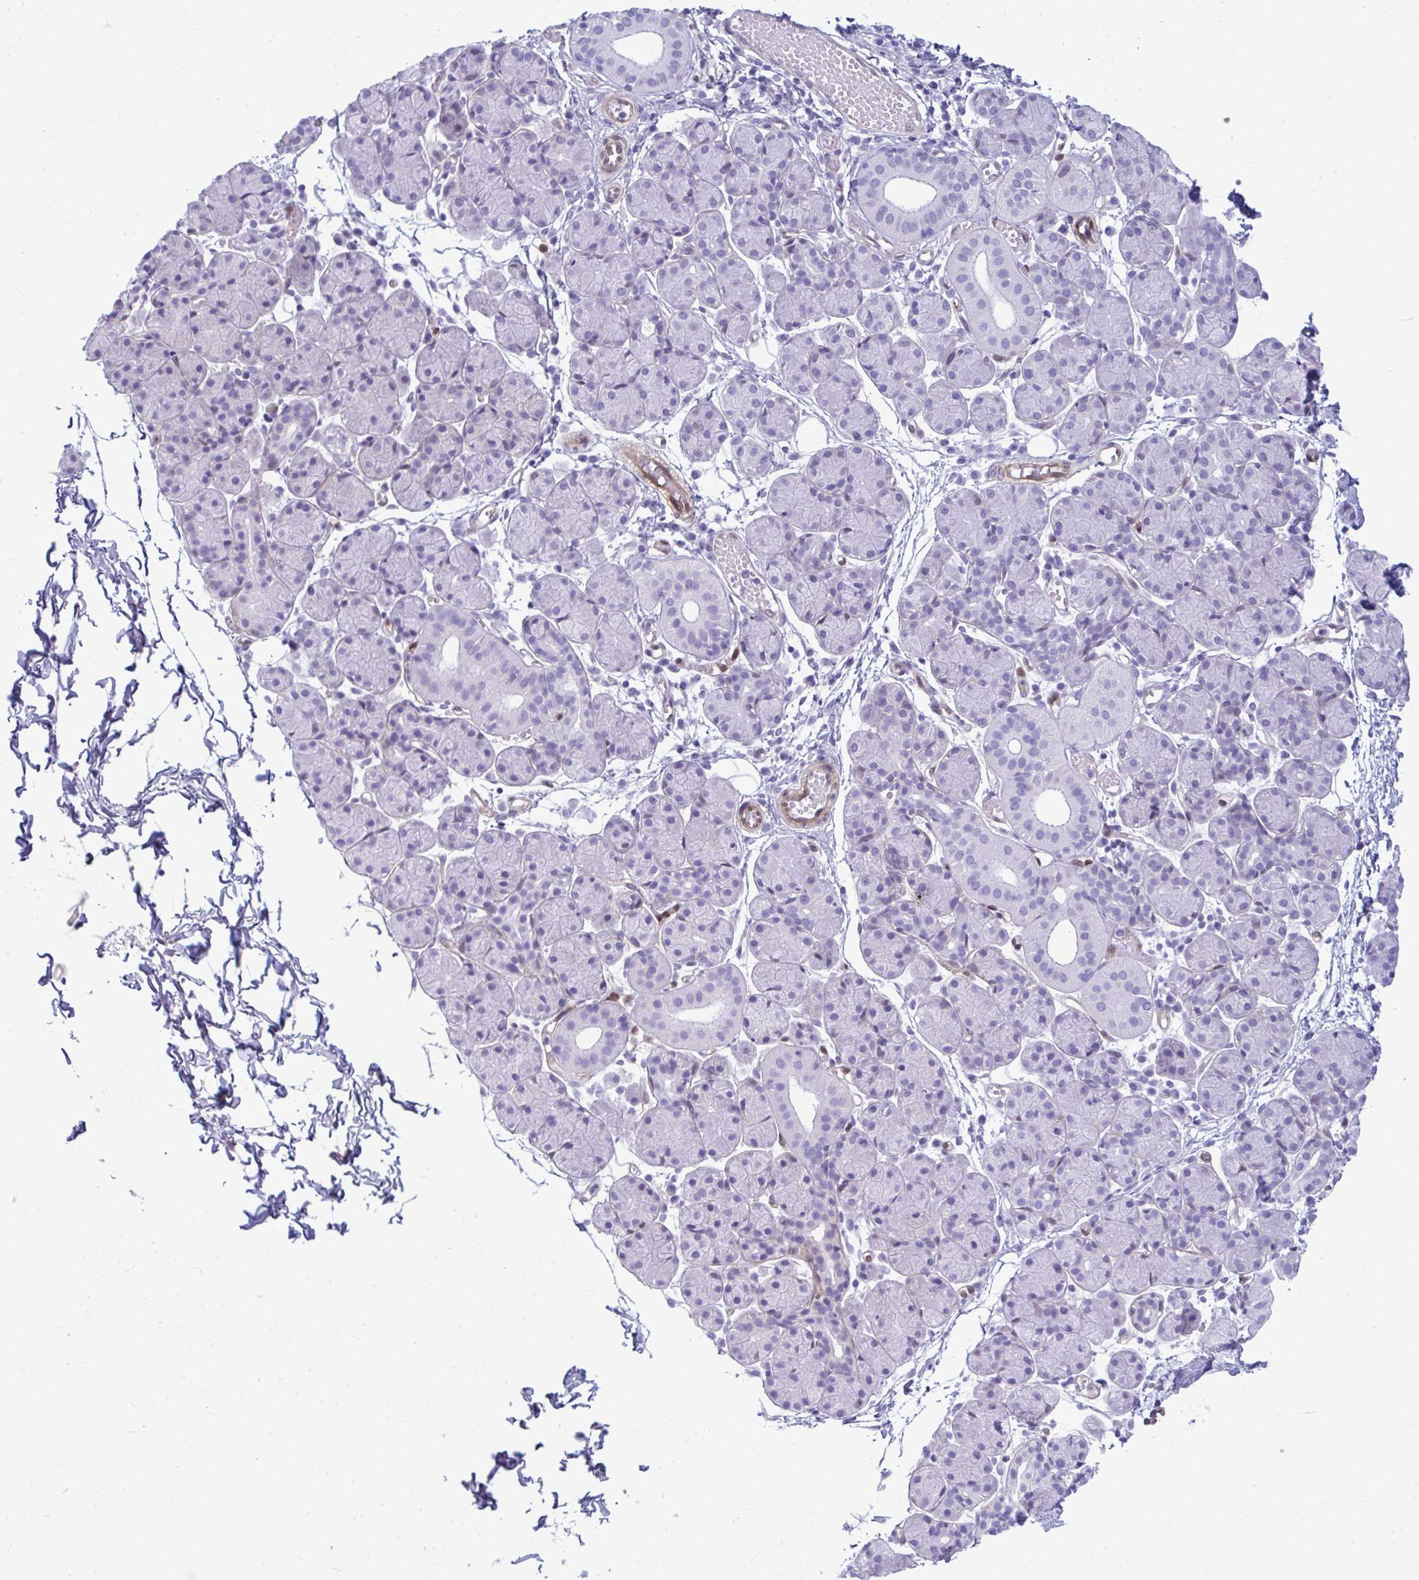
{"staining": {"intensity": "negative", "quantity": "none", "location": "none"}, "tissue": "salivary gland", "cell_type": "Glandular cells", "image_type": "normal", "snomed": [{"axis": "morphology", "description": "Normal tissue, NOS"}, {"axis": "morphology", "description": "Inflammation, NOS"}, {"axis": "topography", "description": "Lymph node"}, {"axis": "topography", "description": "Salivary gland"}], "caption": "Human salivary gland stained for a protein using immunohistochemistry (IHC) displays no positivity in glandular cells.", "gene": "LIMS2", "patient": {"sex": "male", "age": 3}}